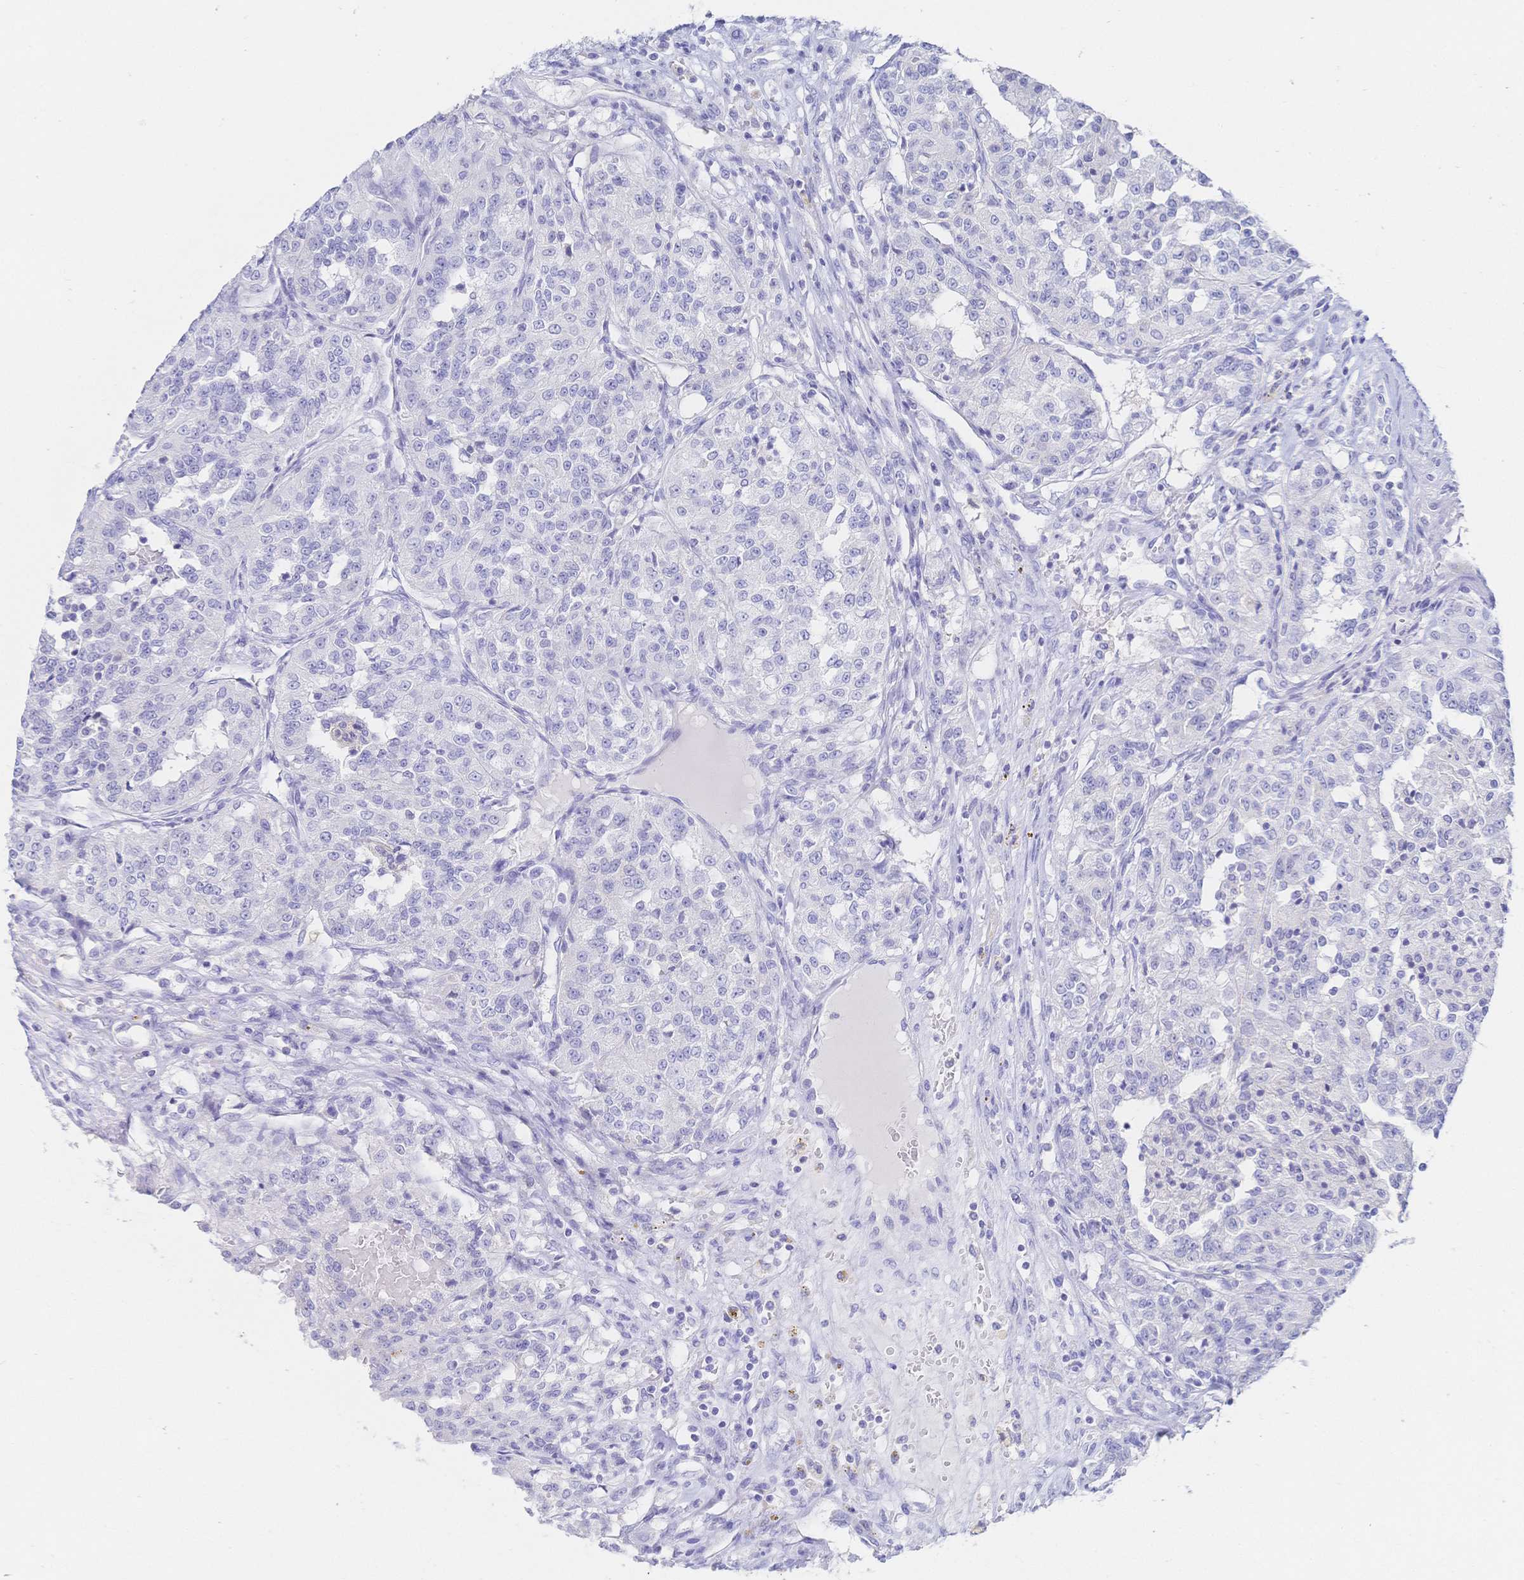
{"staining": {"intensity": "negative", "quantity": "none", "location": "none"}, "tissue": "renal cancer", "cell_type": "Tumor cells", "image_type": "cancer", "snomed": [{"axis": "morphology", "description": "Adenocarcinoma, NOS"}, {"axis": "topography", "description": "Kidney"}], "caption": "Tumor cells are negative for brown protein staining in renal cancer.", "gene": "RRM1", "patient": {"sex": "female", "age": 63}}